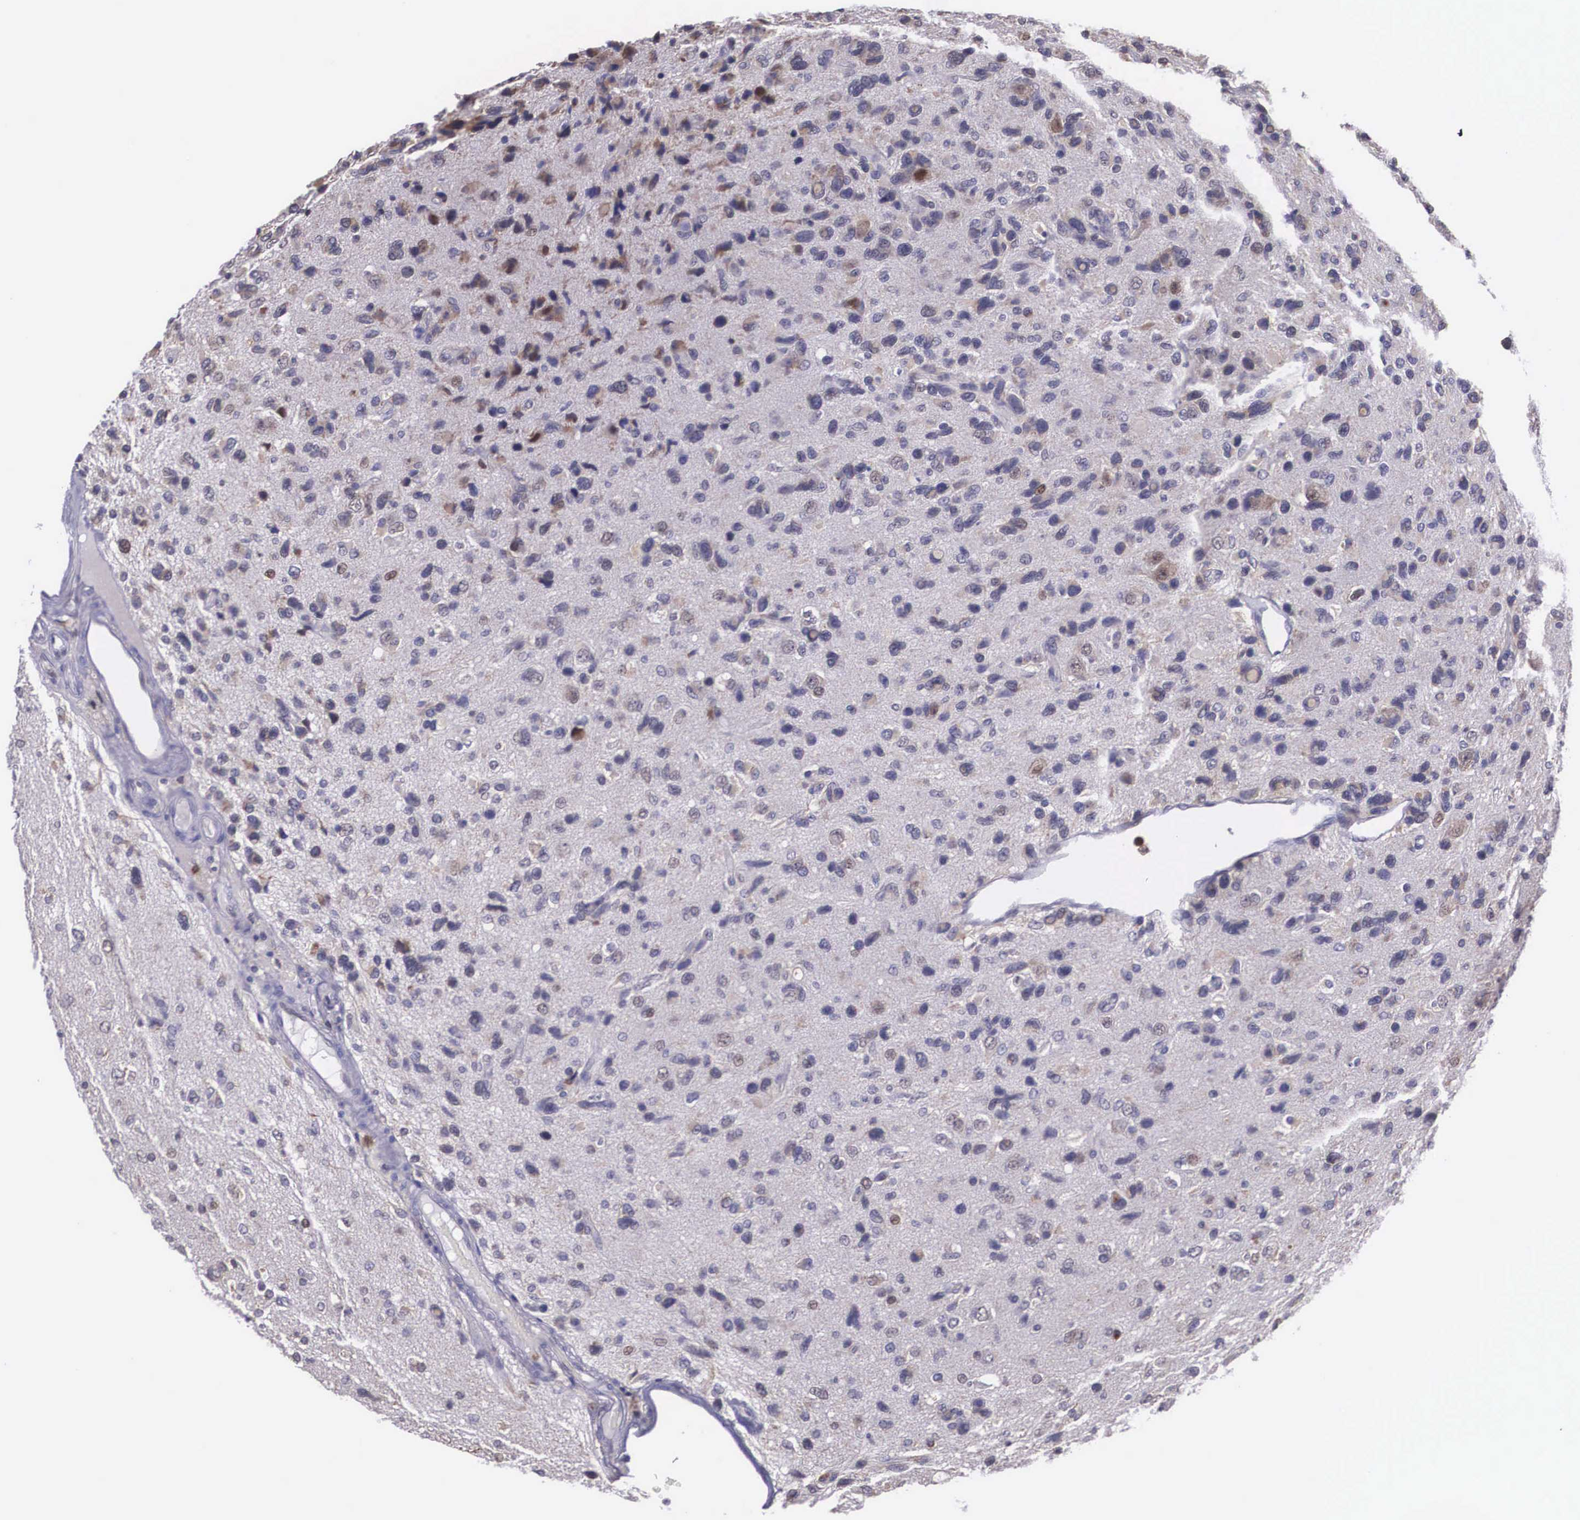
{"staining": {"intensity": "weak", "quantity": "<25%", "location": "cytoplasmic/membranous"}, "tissue": "glioma", "cell_type": "Tumor cells", "image_type": "cancer", "snomed": [{"axis": "morphology", "description": "Glioma, malignant, High grade"}, {"axis": "topography", "description": "Brain"}], "caption": "An image of human high-grade glioma (malignant) is negative for staining in tumor cells.", "gene": "SLC25A21", "patient": {"sex": "male", "age": 77}}